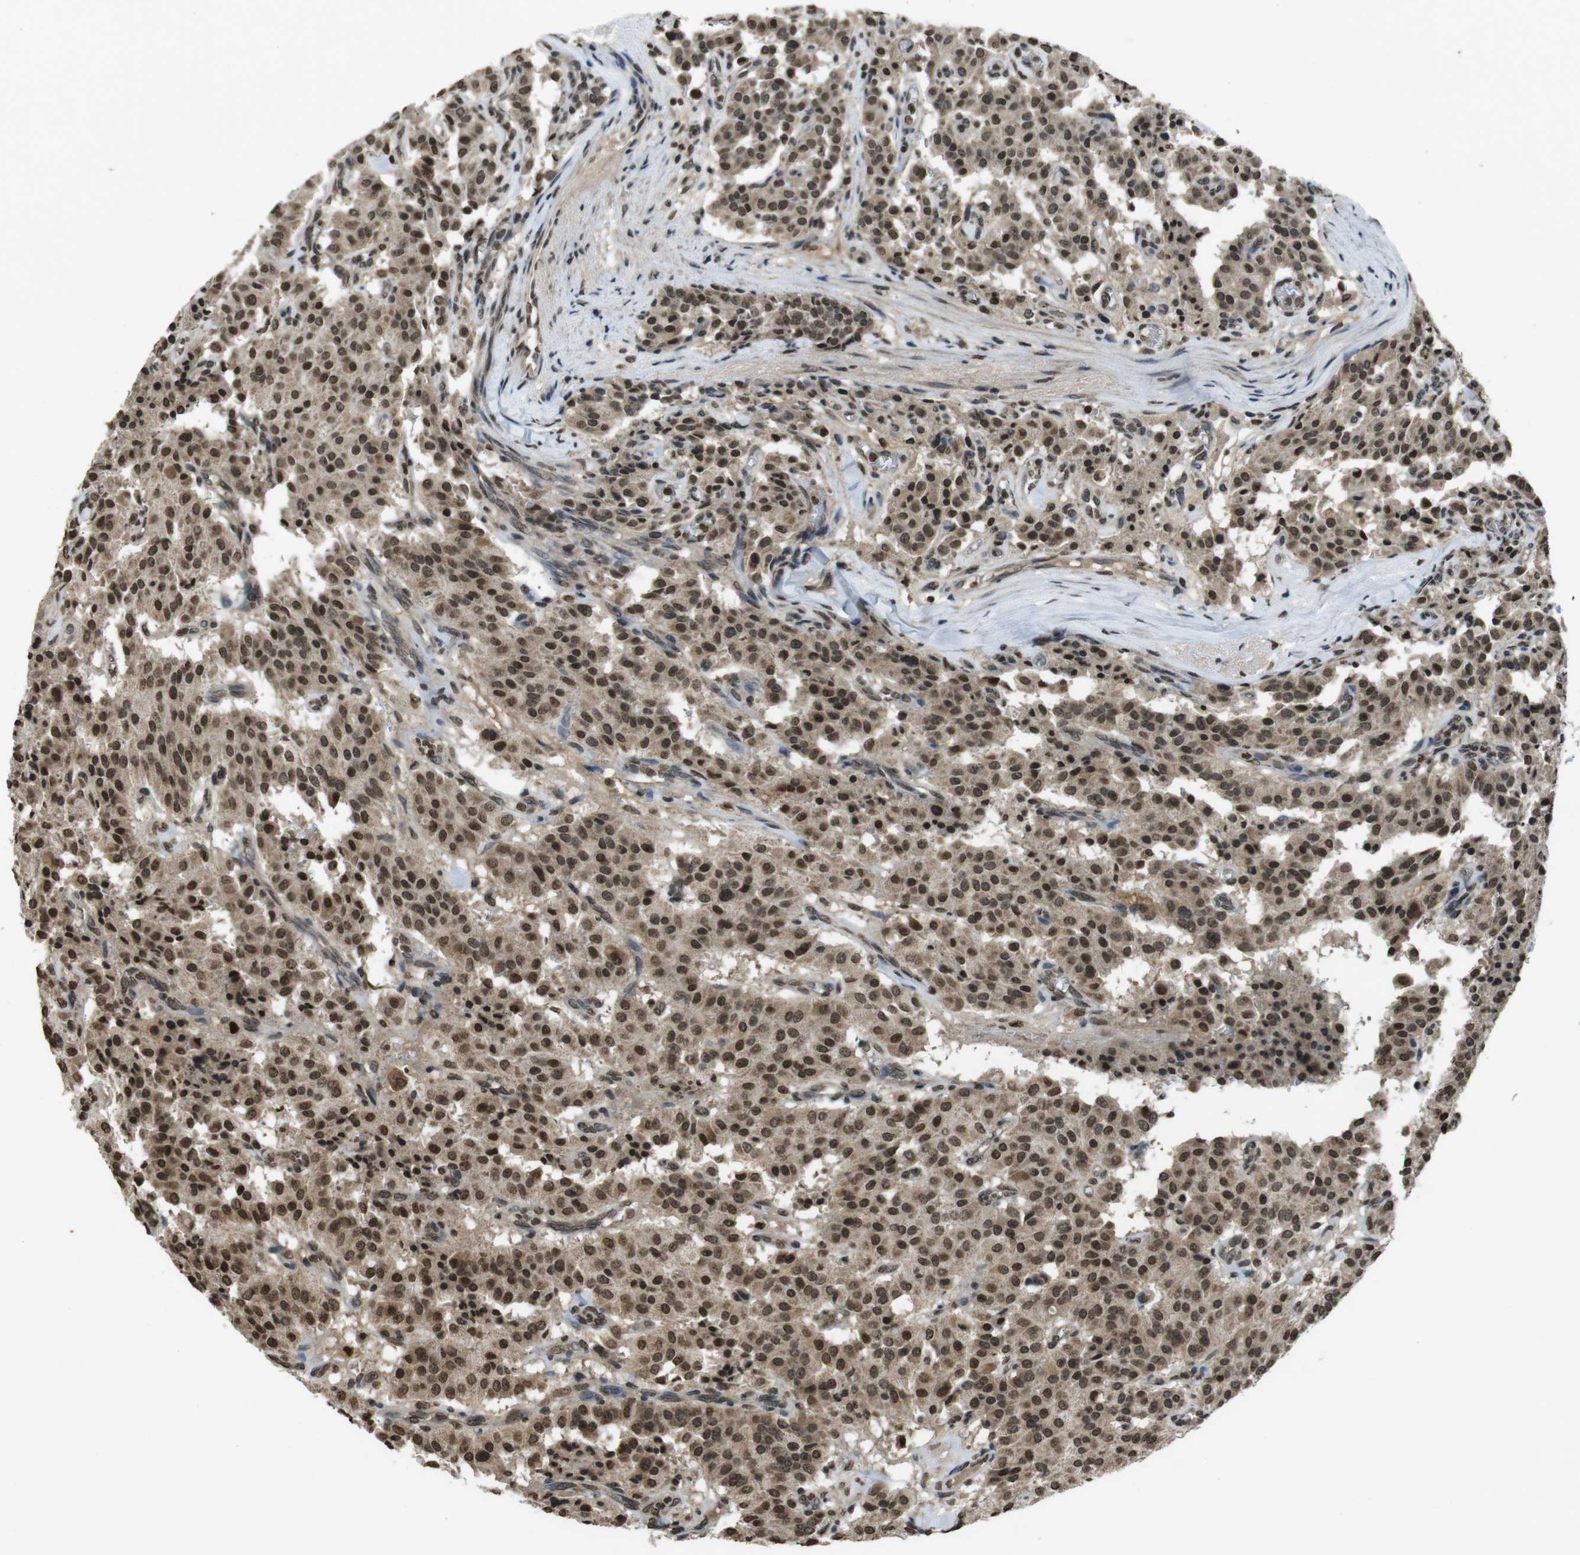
{"staining": {"intensity": "strong", "quantity": ">75%", "location": "nuclear"}, "tissue": "carcinoid", "cell_type": "Tumor cells", "image_type": "cancer", "snomed": [{"axis": "morphology", "description": "Carcinoid, malignant, NOS"}, {"axis": "topography", "description": "Lung"}], "caption": "Tumor cells display high levels of strong nuclear staining in about >75% of cells in carcinoid.", "gene": "MAF", "patient": {"sex": "male", "age": 30}}